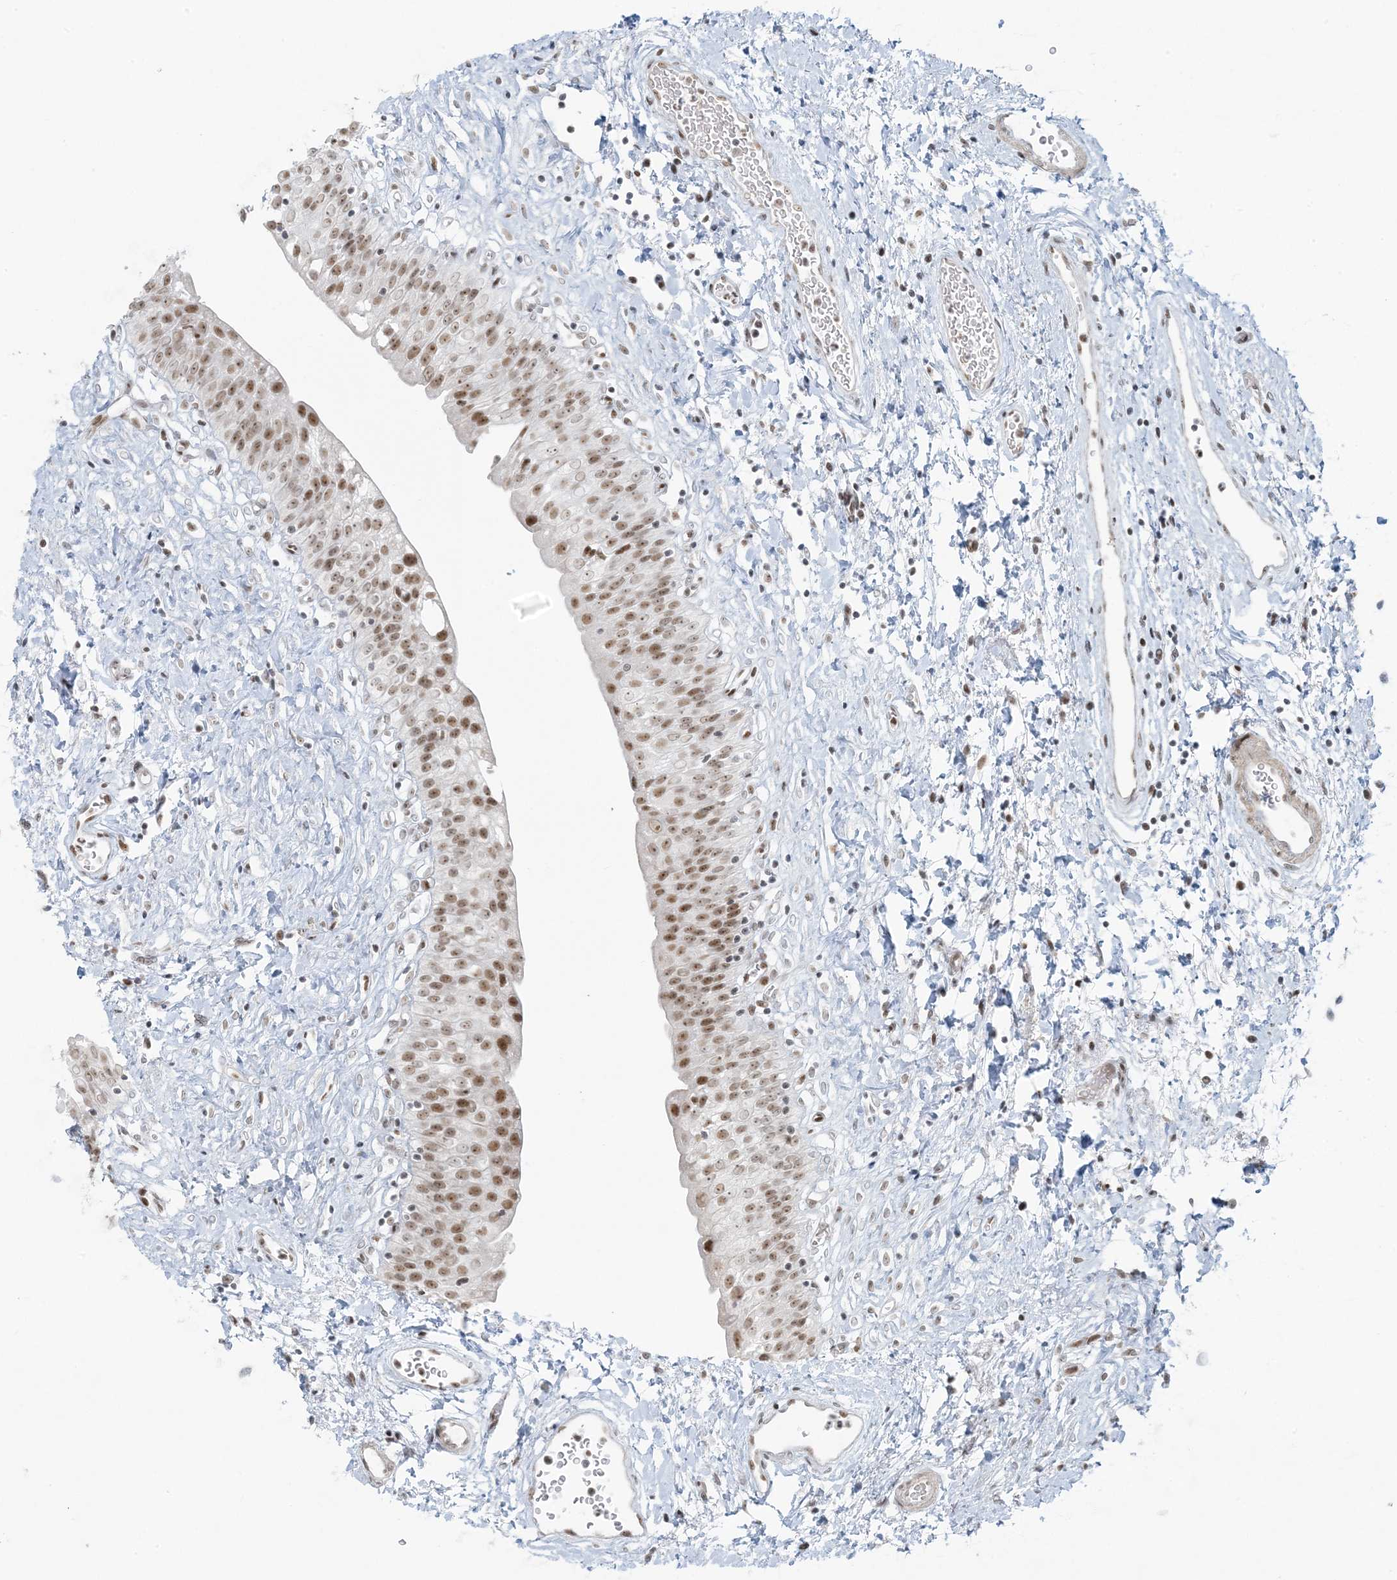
{"staining": {"intensity": "moderate", "quantity": ">75%", "location": "nuclear"}, "tissue": "urinary bladder", "cell_type": "Urothelial cells", "image_type": "normal", "snomed": [{"axis": "morphology", "description": "Normal tissue, NOS"}, {"axis": "topography", "description": "Urinary bladder"}], "caption": "This photomicrograph reveals unremarkable urinary bladder stained with immunohistochemistry (IHC) to label a protein in brown. The nuclear of urothelial cells show moderate positivity for the protein. Nuclei are counter-stained blue.", "gene": "ZNF787", "patient": {"sex": "male", "age": 51}}